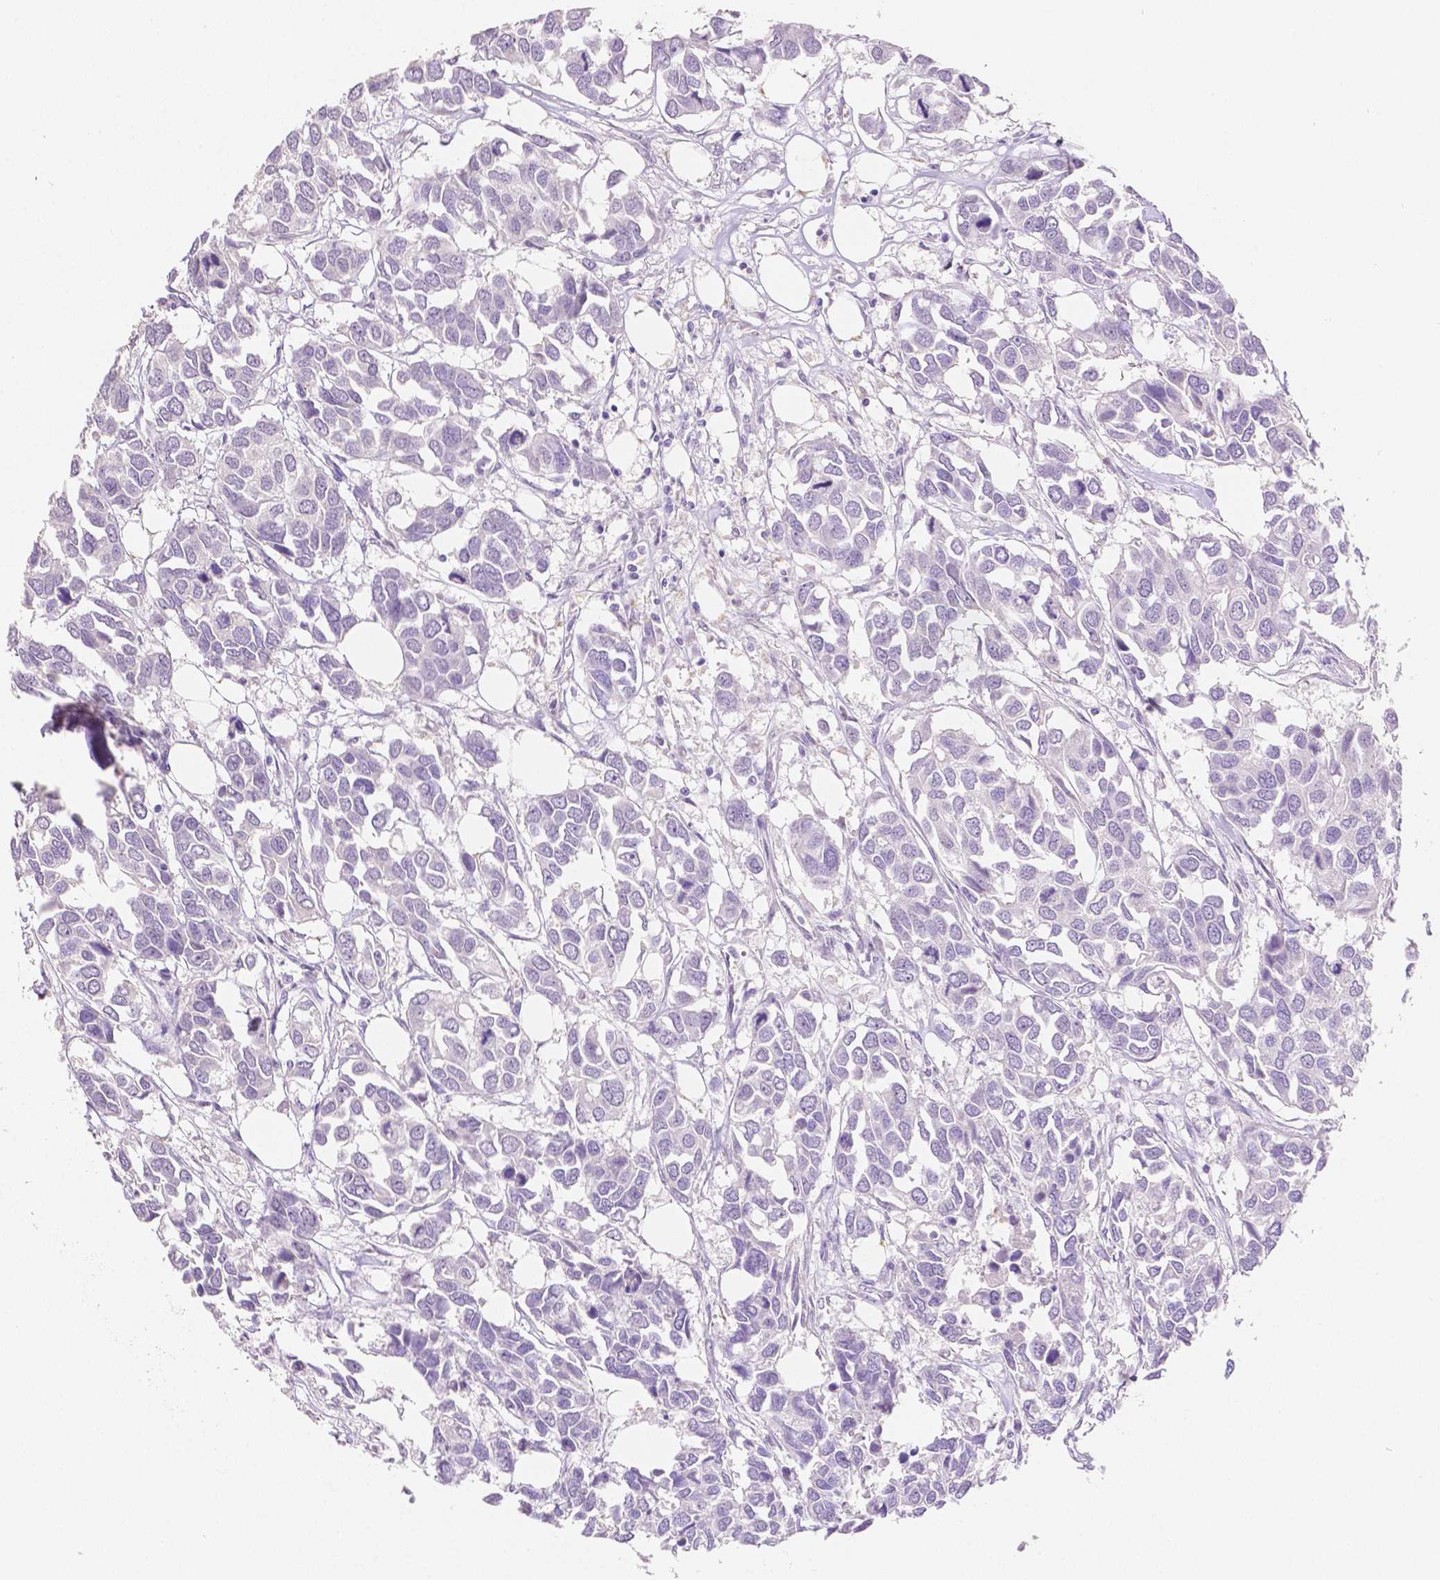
{"staining": {"intensity": "negative", "quantity": "none", "location": "none"}, "tissue": "breast cancer", "cell_type": "Tumor cells", "image_type": "cancer", "snomed": [{"axis": "morphology", "description": "Duct carcinoma"}, {"axis": "topography", "description": "Breast"}], "caption": "This is an IHC image of infiltrating ductal carcinoma (breast). There is no positivity in tumor cells.", "gene": "HNF1B", "patient": {"sex": "female", "age": 83}}